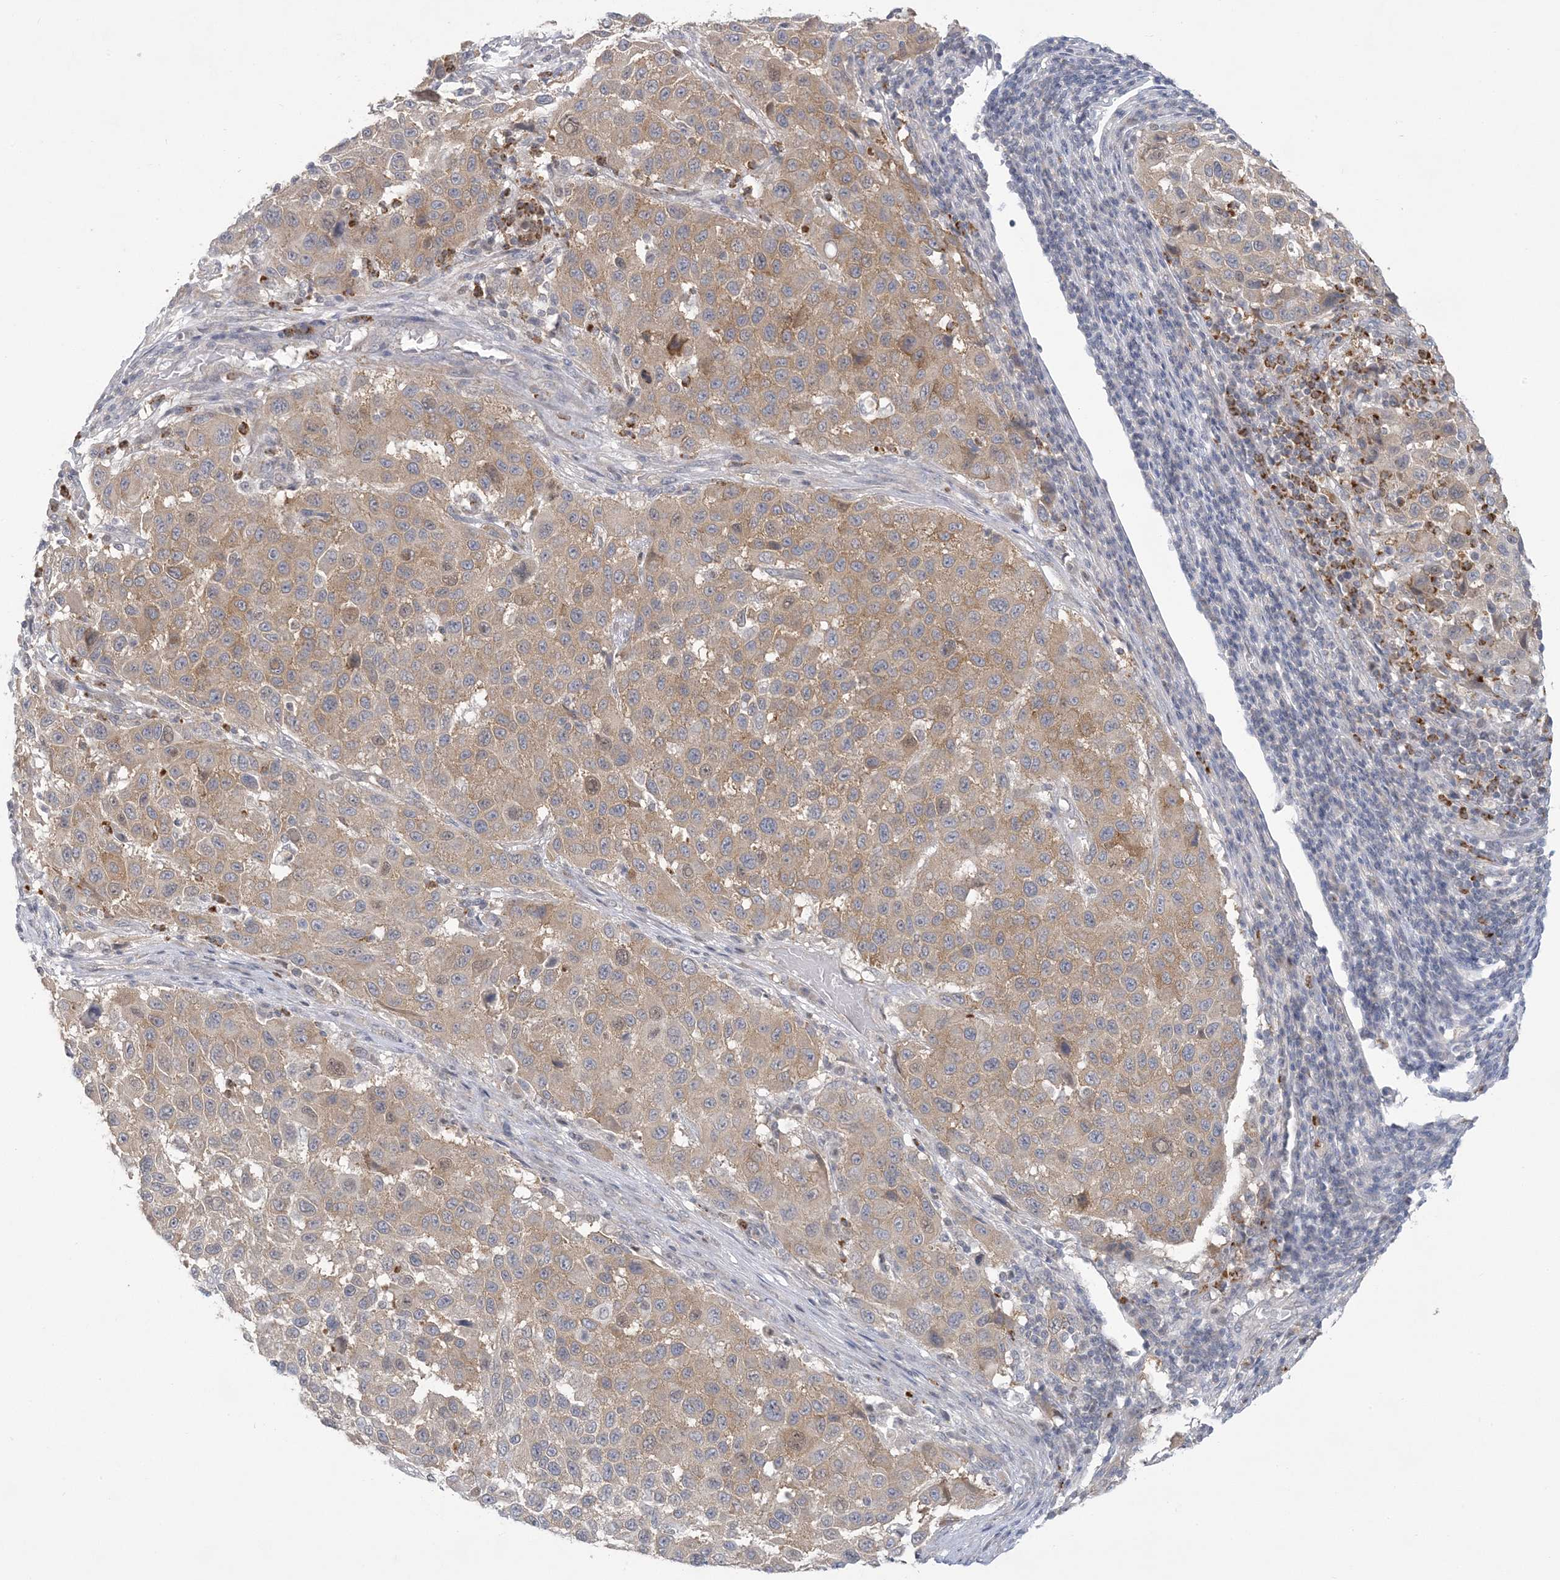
{"staining": {"intensity": "moderate", "quantity": ">75%", "location": "cytoplasmic/membranous"}, "tissue": "melanoma", "cell_type": "Tumor cells", "image_type": "cancer", "snomed": [{"axis": "morphology", "description": "Malignant melanoma, Metastatic site"}, {"axis": "topography", "description": "Lymph node"}], "caption": "Immunohistochemistry (IHC) image of neoplastic tissue: malignant melanoma (metastatic site) stained using immunohistochemistry shows medium levels of moderate protein expression localized specifically in the cytoplasmic/membranous of tumor cells, appearing as a cytoplasmic/membranous brown color.", "gene": "KIF3A", "patient": {"sex": "male", "age": 61}}